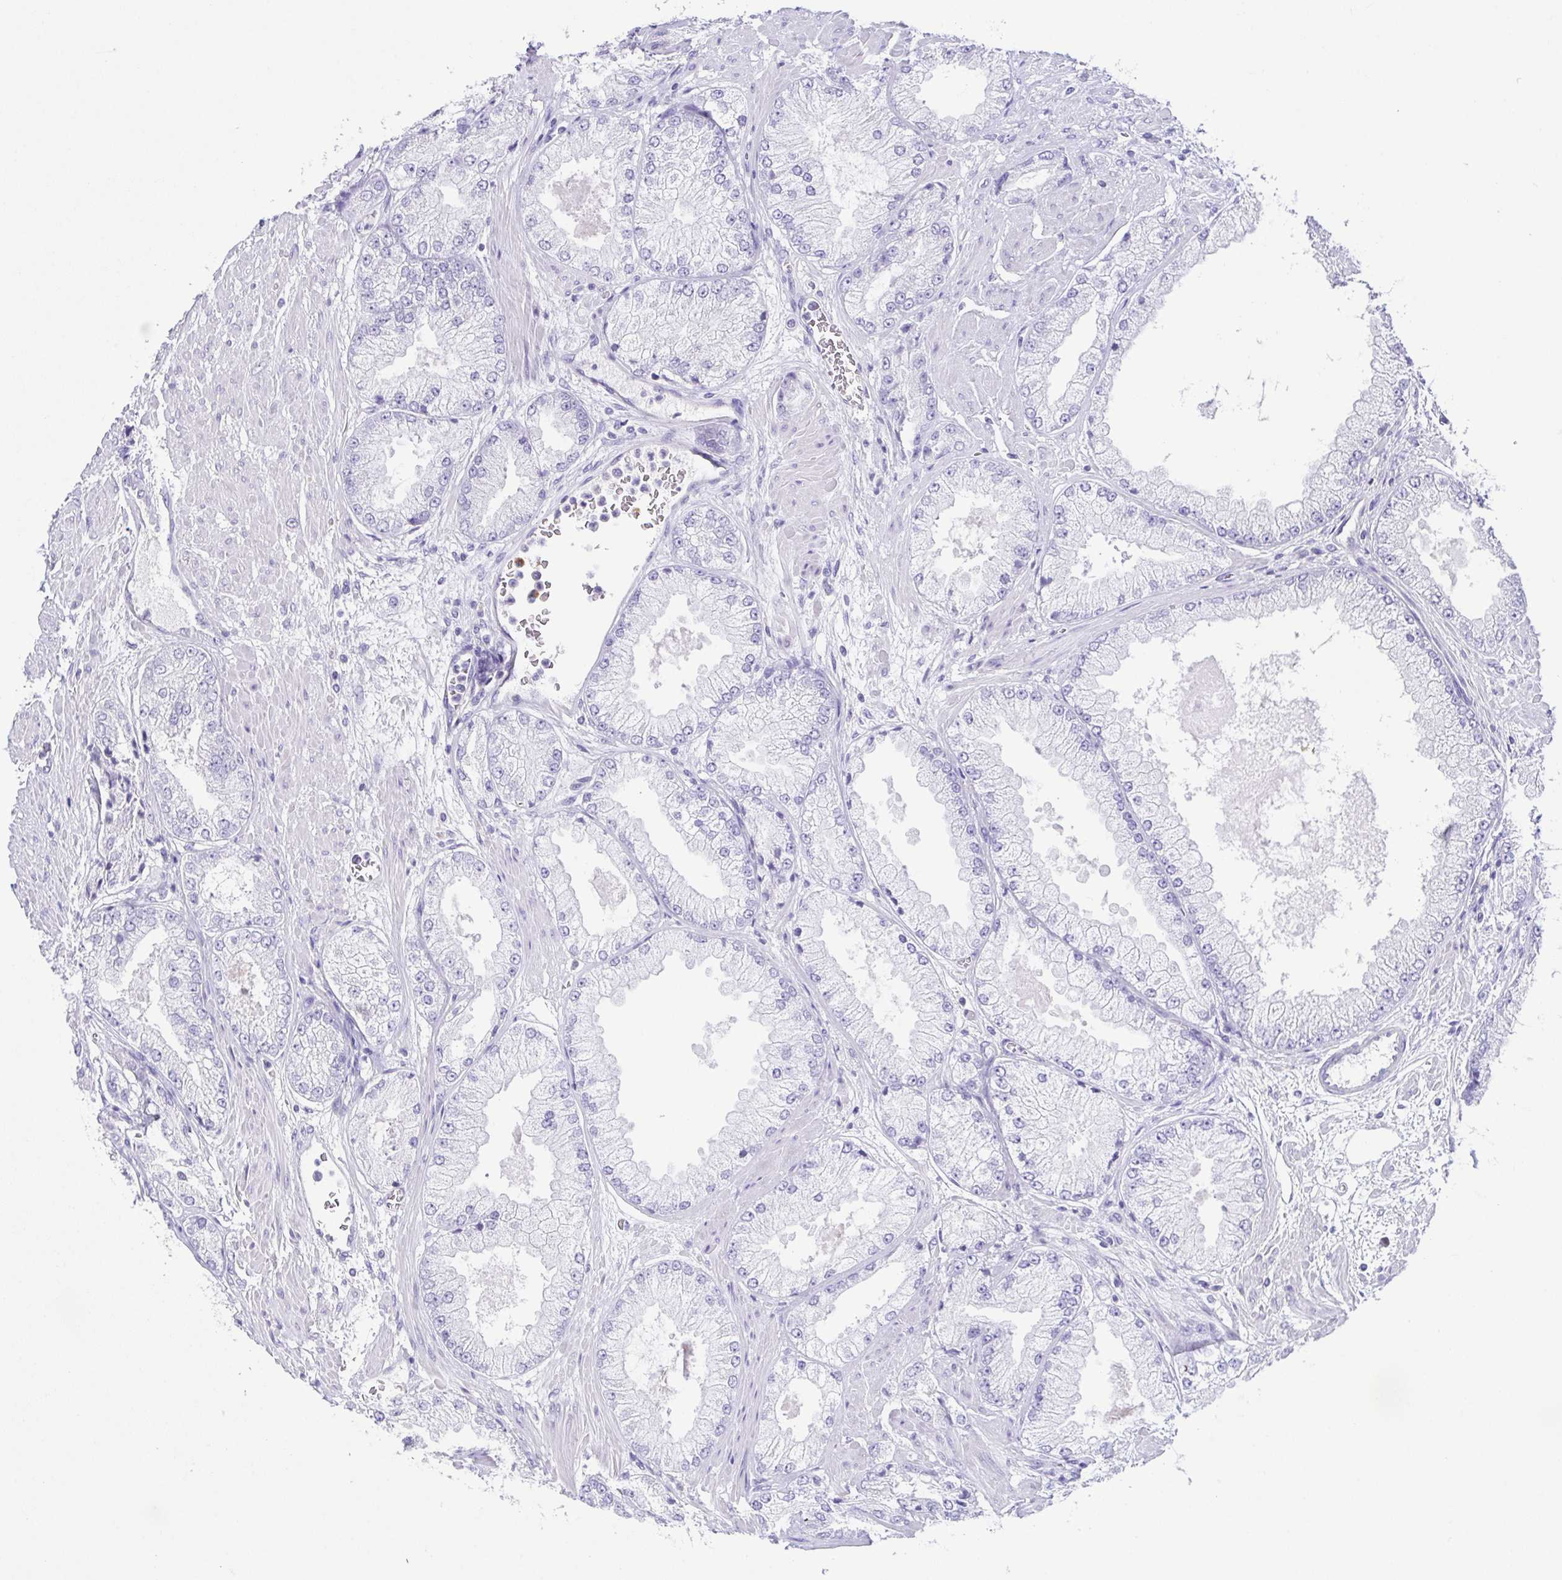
{"staining": {"intensity": "negative", "quantity": "none", "location": "none"}, "tissue": "prostate cancer", "cell_type": "Tumor cells", "image_type": "cancer", "snomed": [{"axis": "morphology", "description": "Adenocarcinoma, High grade"}, {"axis": "topography", "description": "Prostate"}], "caption": "Immunohistochemistry of prostate cancer shows no positivity in tumor cells.", "gene": "ARPP21", "patient": {"sex": "male", "age": 68}}